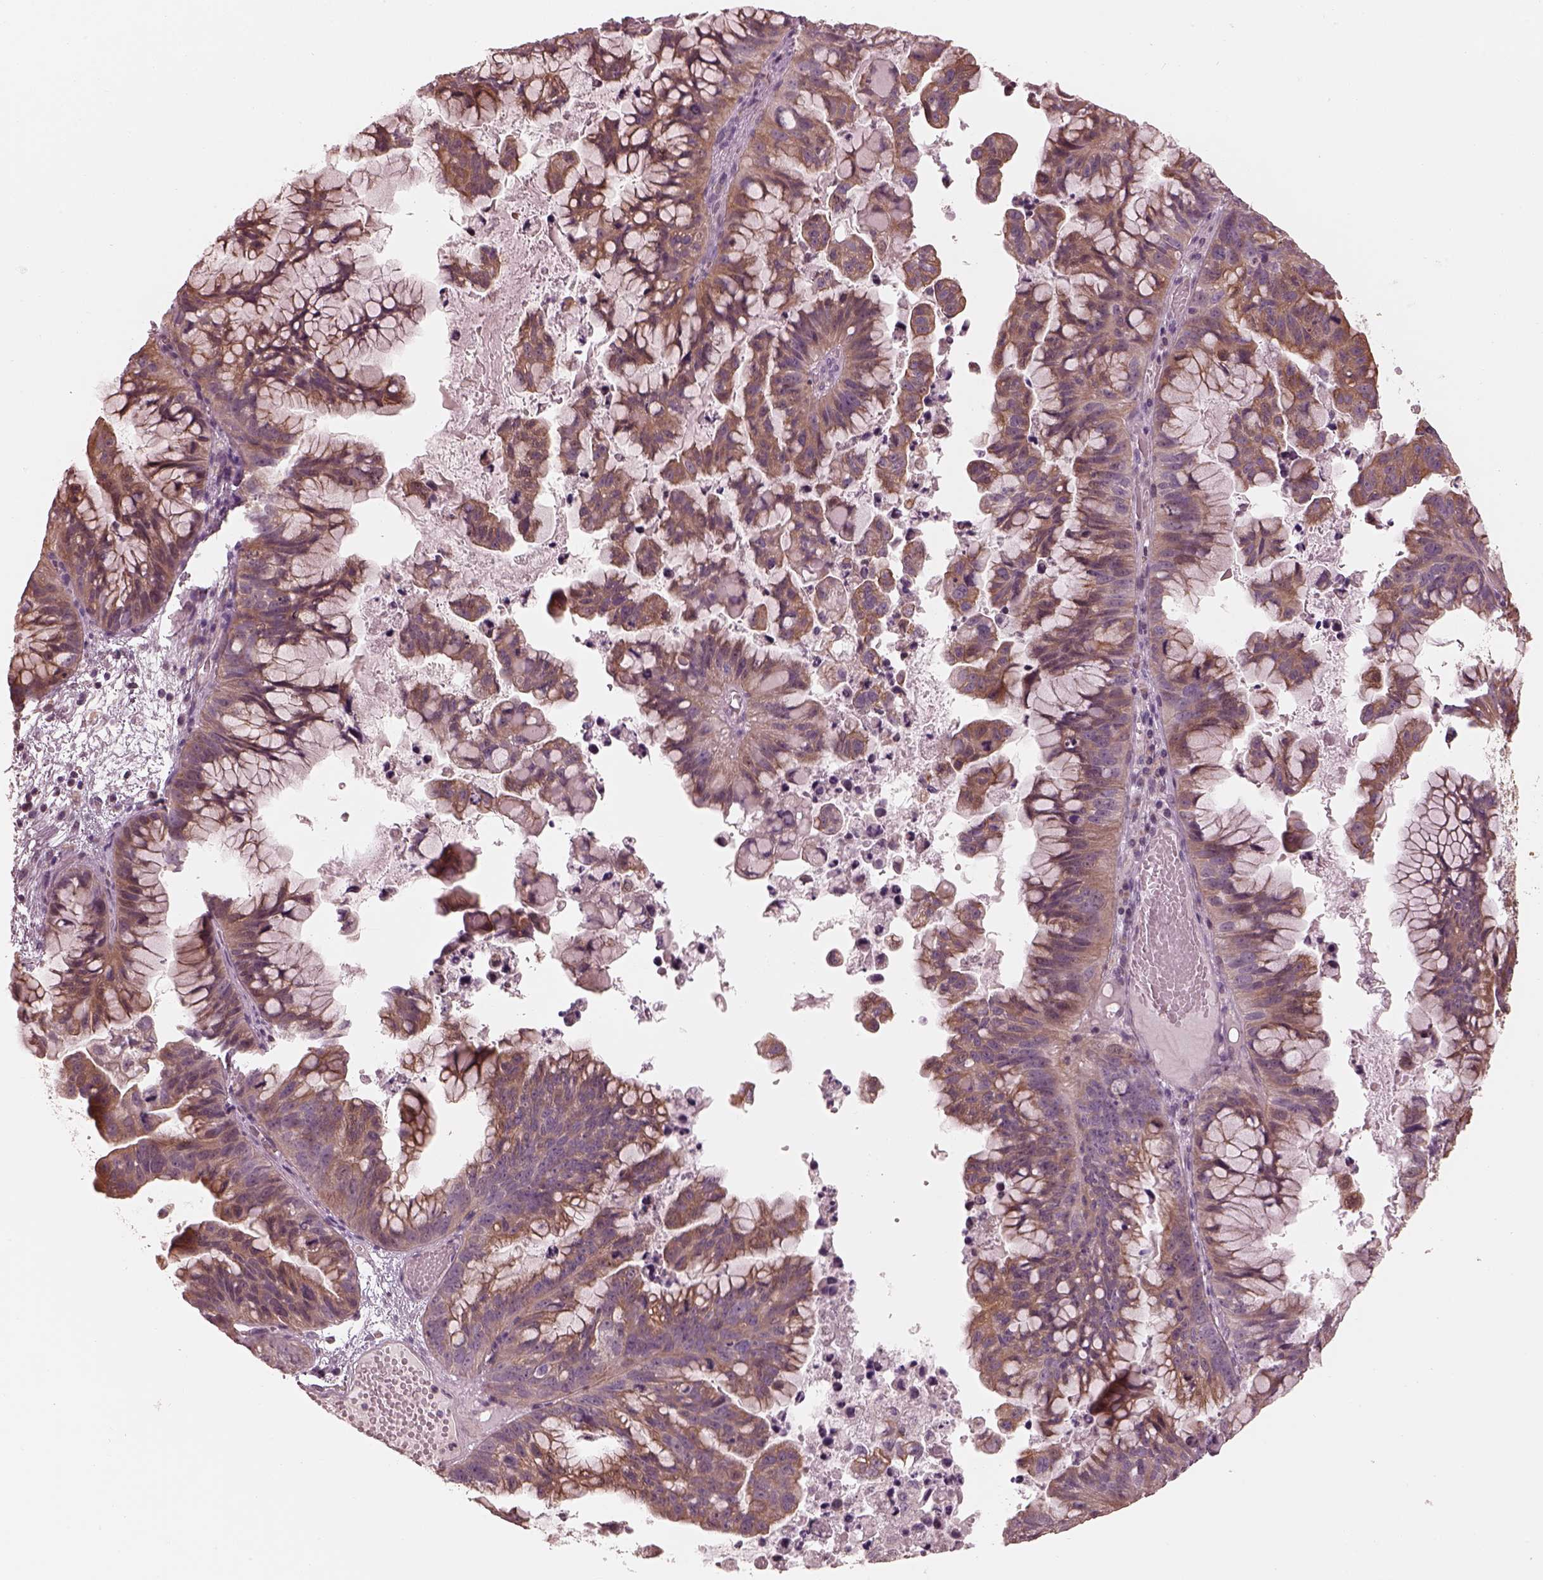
{"staining": {"intensity": "moderate", "quantity": "25%-75%", "location": "cytoplasmic/membranous"}, "tissue": "ovarian cancer", "cell_type": "Tumor cells", "image_type": "cancer", "snomed": [{"axis": "morphology", "description": "Cystadenocarcinoma, mucinous, NOS"}, {"axis": "topography", "description": "Ovary"}], "caption": "Ovarian cancer (mucinous cystadenocarcinoma) stained with immunohistochemistry (IHC) demonstrates moderate cytoplasmic/membranous expression in approximately 25%-75% of tumor cells. Nuclei are stained in blue.", "gene": "SLC25A46", "patient": {"sex": "female", "age": 76}}